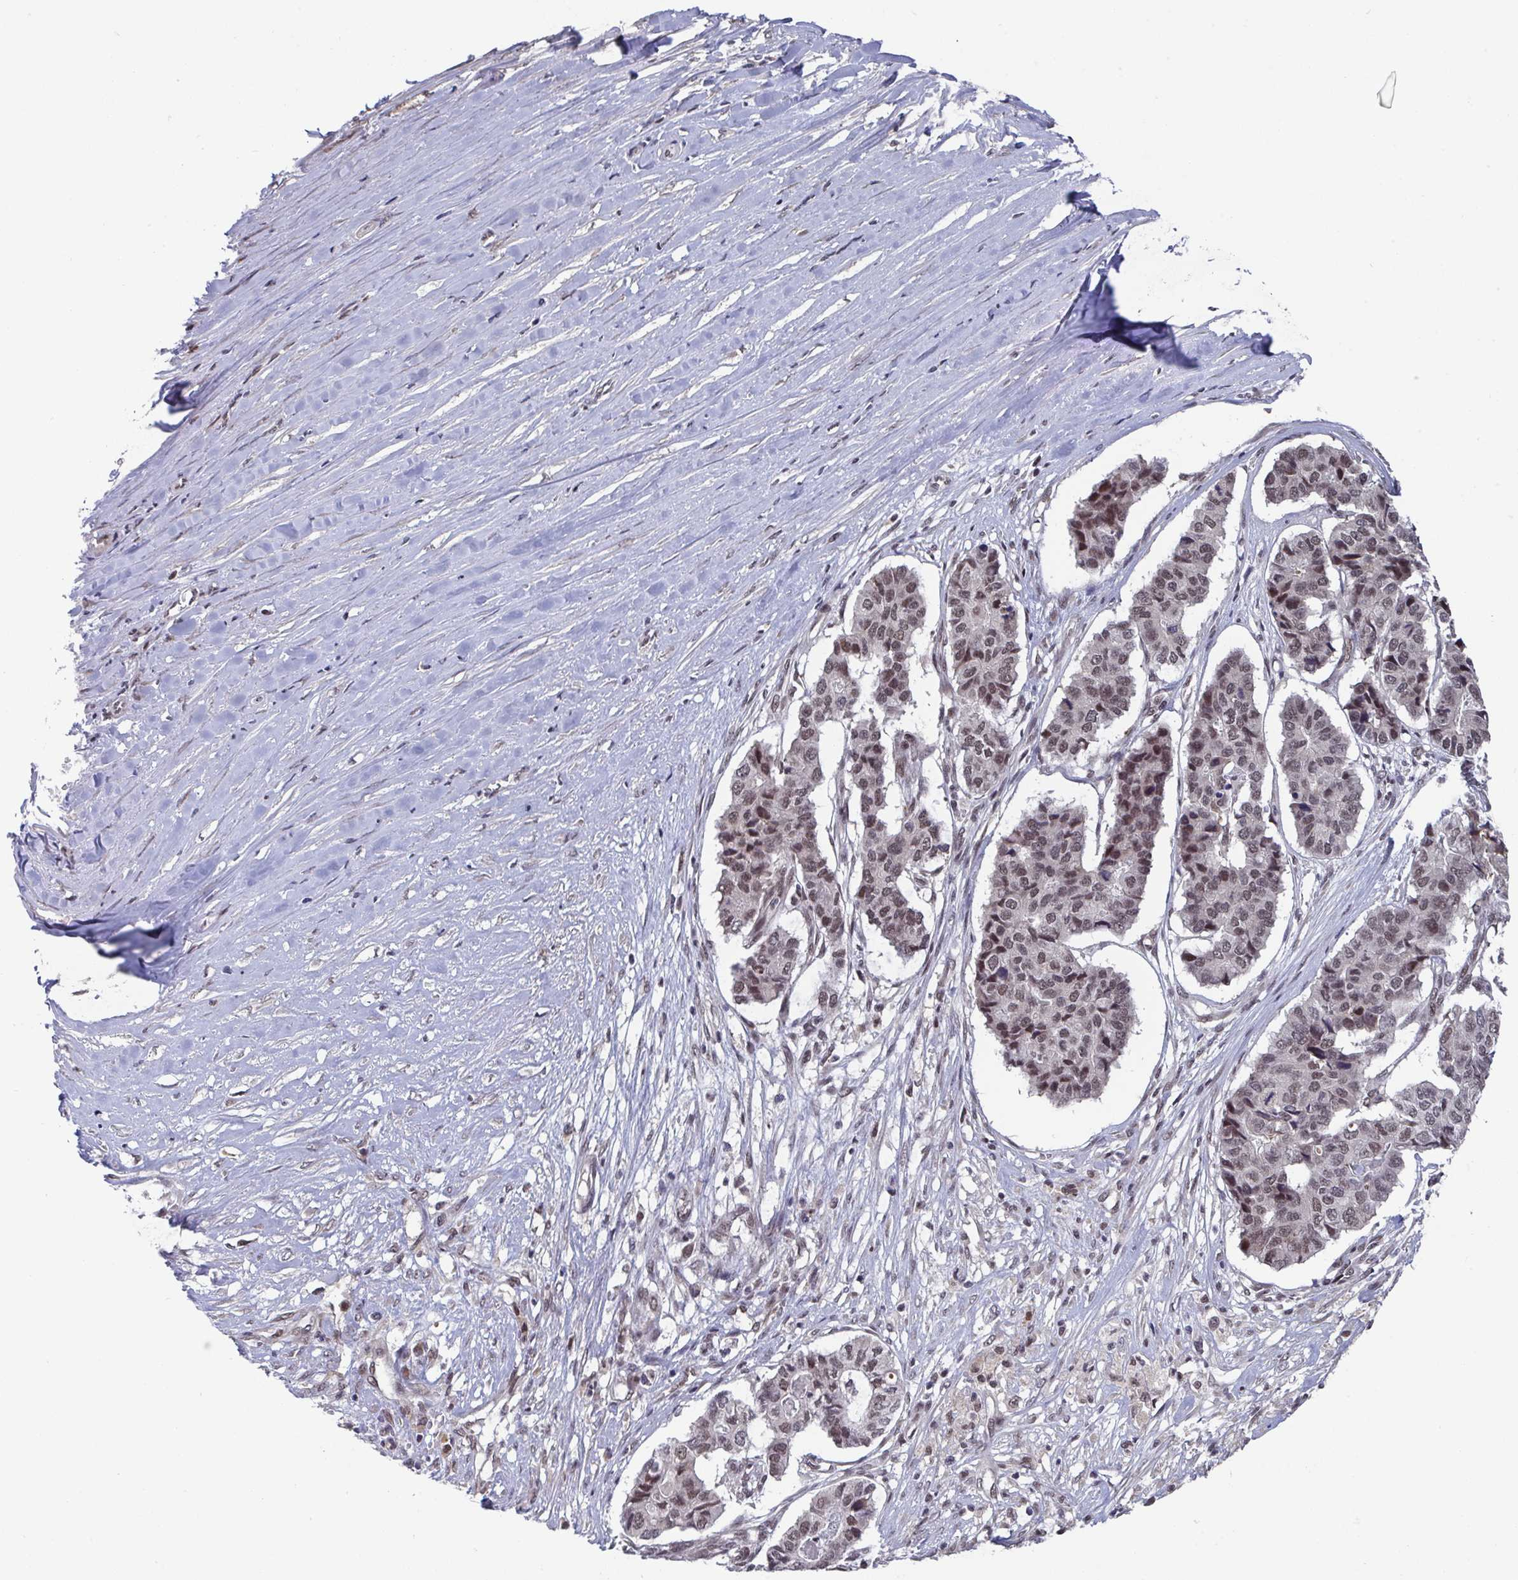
{"staining": {"intensity": "weak", "quantity": ">75%", "location": "nuclear"}, "tissue": "pancreatic cancer", "cell_type": "Tumor cells", "image_type": "cancer", "snomed": [{"axis": "morphology", "description": "Adenocarcinoma, NOS"}, {"axis": "topography", "description": "Pancreas"}], "caption": "This histopathology image shows immunohistochemistry staining of human pancreatic cancer, with low weak nuclear positivity in approximately >75% of tumor cells.", "gene": "JMJD1C", "patient": {"sex": "male", "age": 50}}